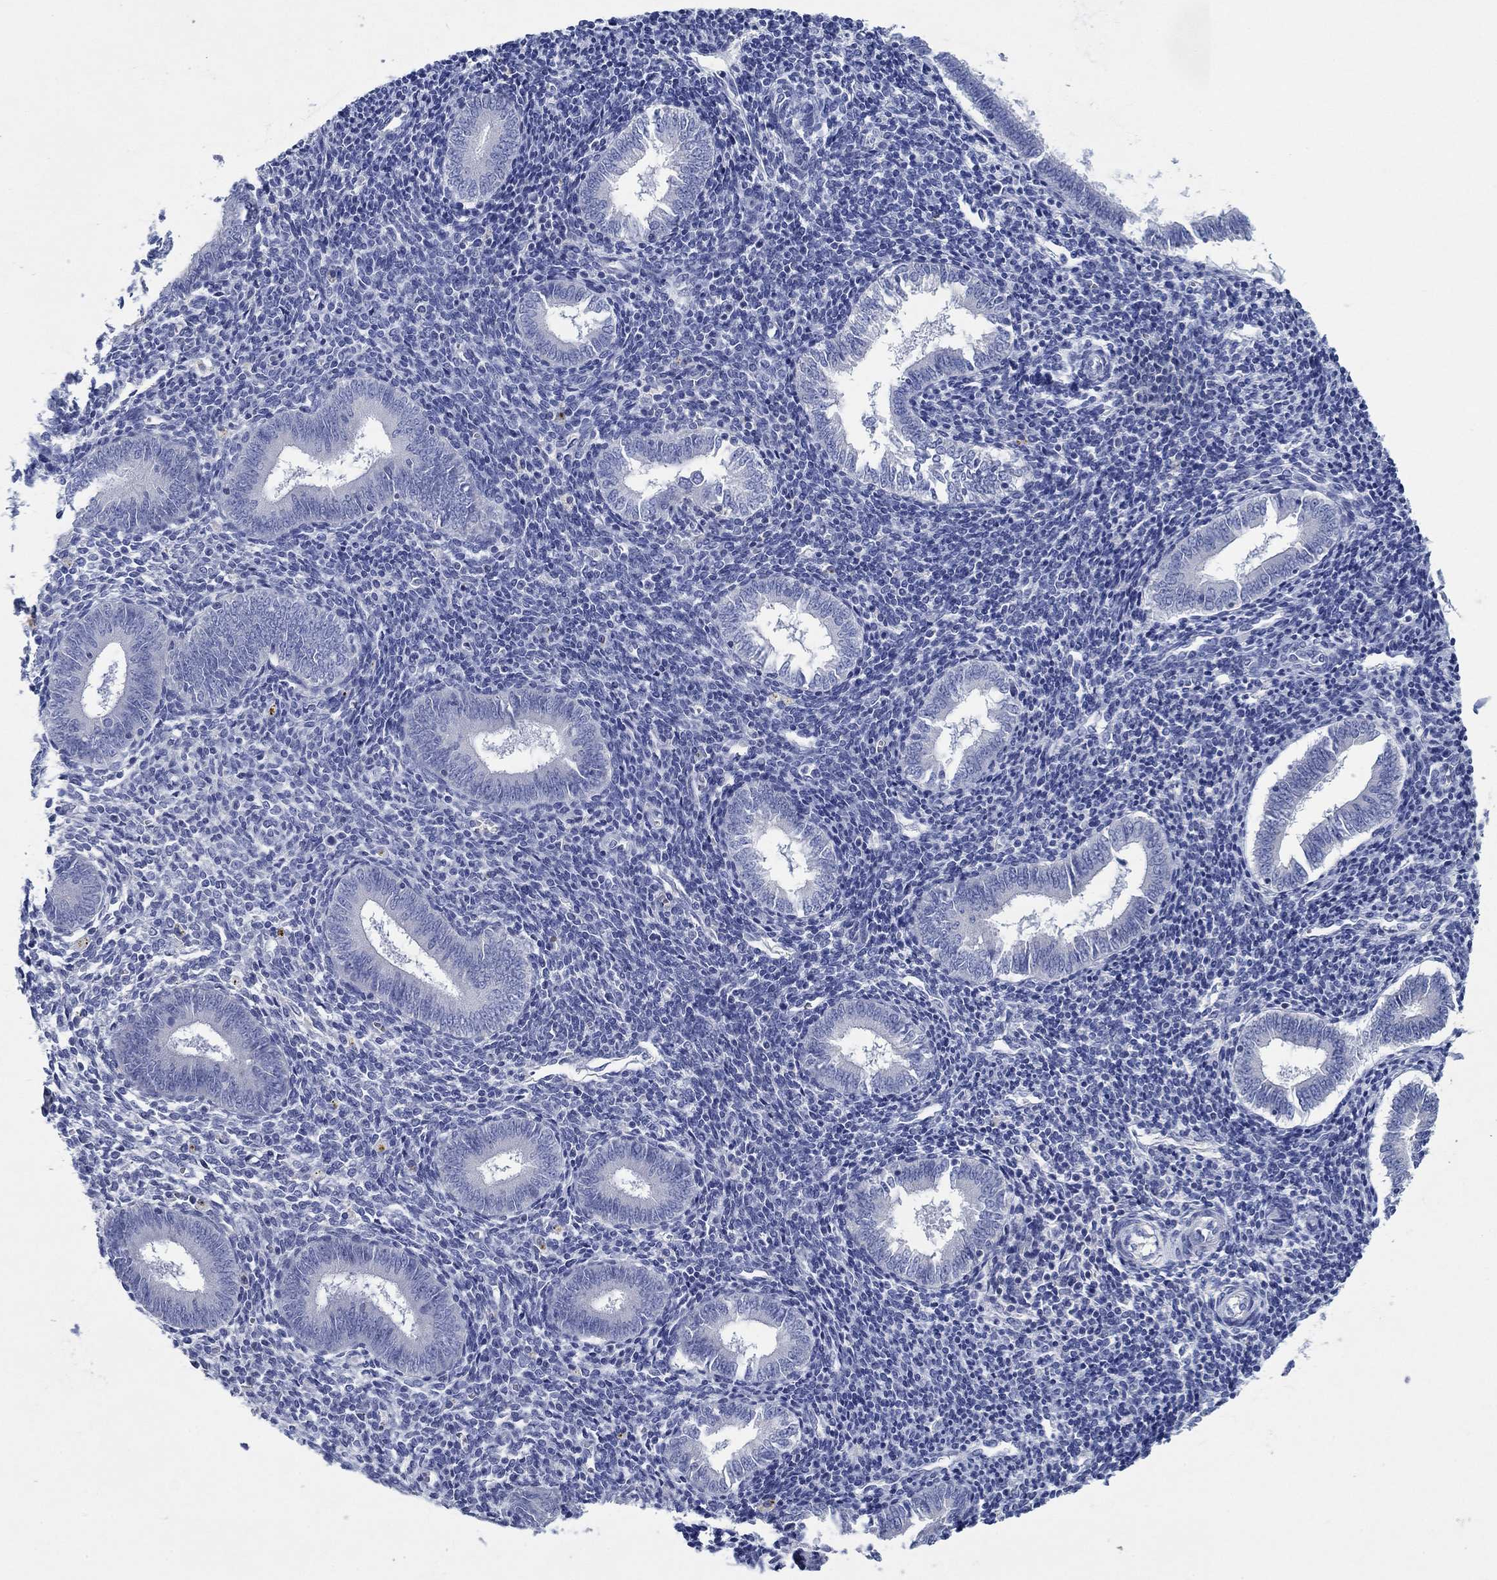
{"staining": {"intensity": "negative", "quantity": "none", "location": "none"}, "tissue": "endometrium", "cell_type": "Cells in endometrial stroma", "image_type": "normal", "snomed": [{"axis": "morphology", "description": "Normal tissue, NOS"}, {"axis": "topography", "description": "Endometrium"}], "caption": "High magnification brightfield microscopy of normal endometrium stained with DAB (3,3'-diaminobenzidine) (brown) and counterstained with hematoxylin (blue): cells in endometrial stroma show no significant positivity. (DAB immunohistochemistry visualized using brightfield microscopy, high magnification).", "gene": "HCRT", "patient": {"sex": "female", "age": 25}}